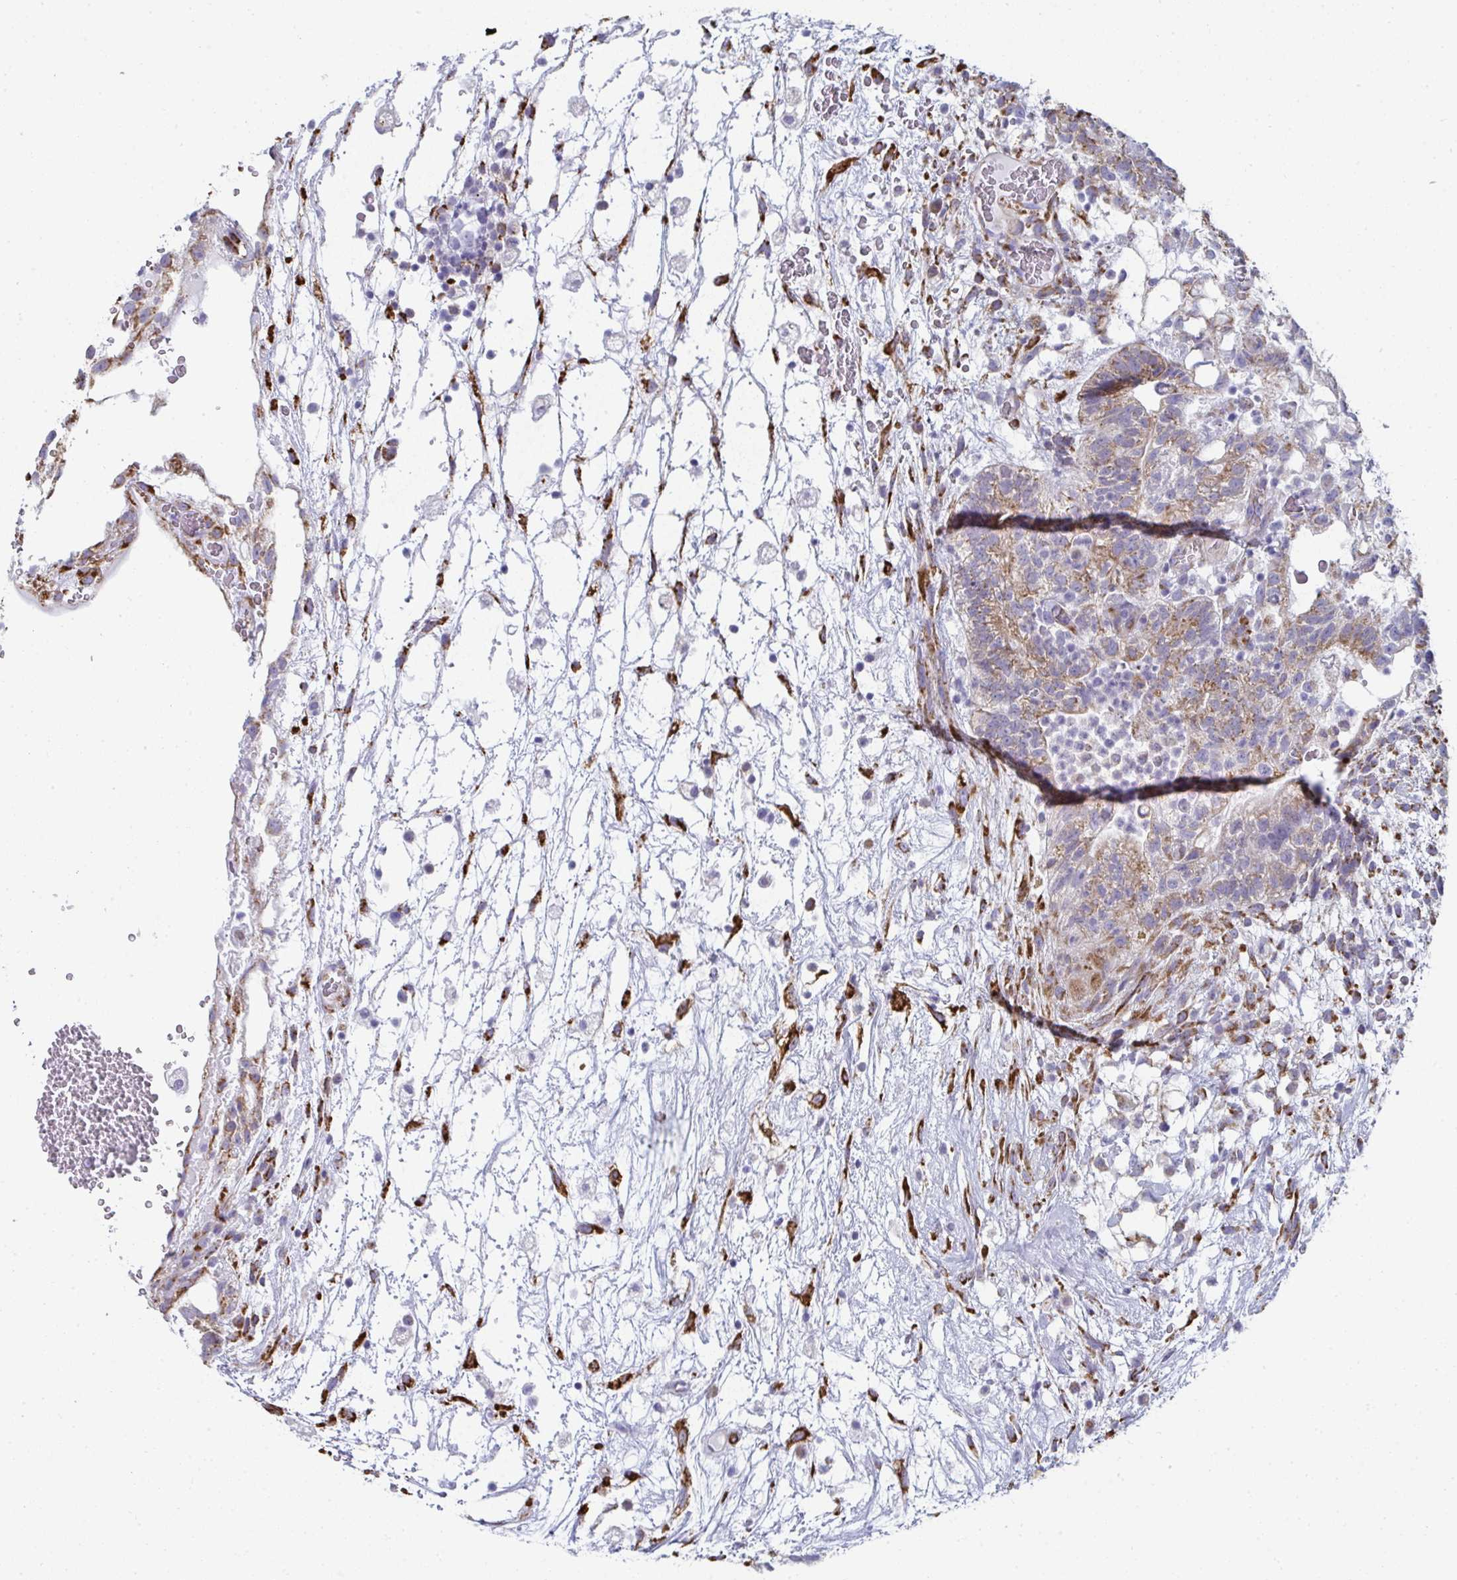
{"staining": {"intensity": "moderate", "quantity": ">75%", "location": "cytoplasmic/membranous"}, "tissue": "testis cancer", "cell_type": "Tumor cells", "image_type": "cancer", "snomed": [{"axis": "morphology", "description": "Normal tissue, NOS"}, {"axis": "morphology", "description": "Carcinoma, Embryonal, NOS"}, {"axis": "topography", "description": "Testis"}], "caption": "This is an image of immunohistochemistry staining of testis embryonal carcinoma, which shows moderate staining in the cytoplasmic/membranous of tumor cells.", "gene": "SHROOM1", "patient": {"sex": "male", "age": 32}}